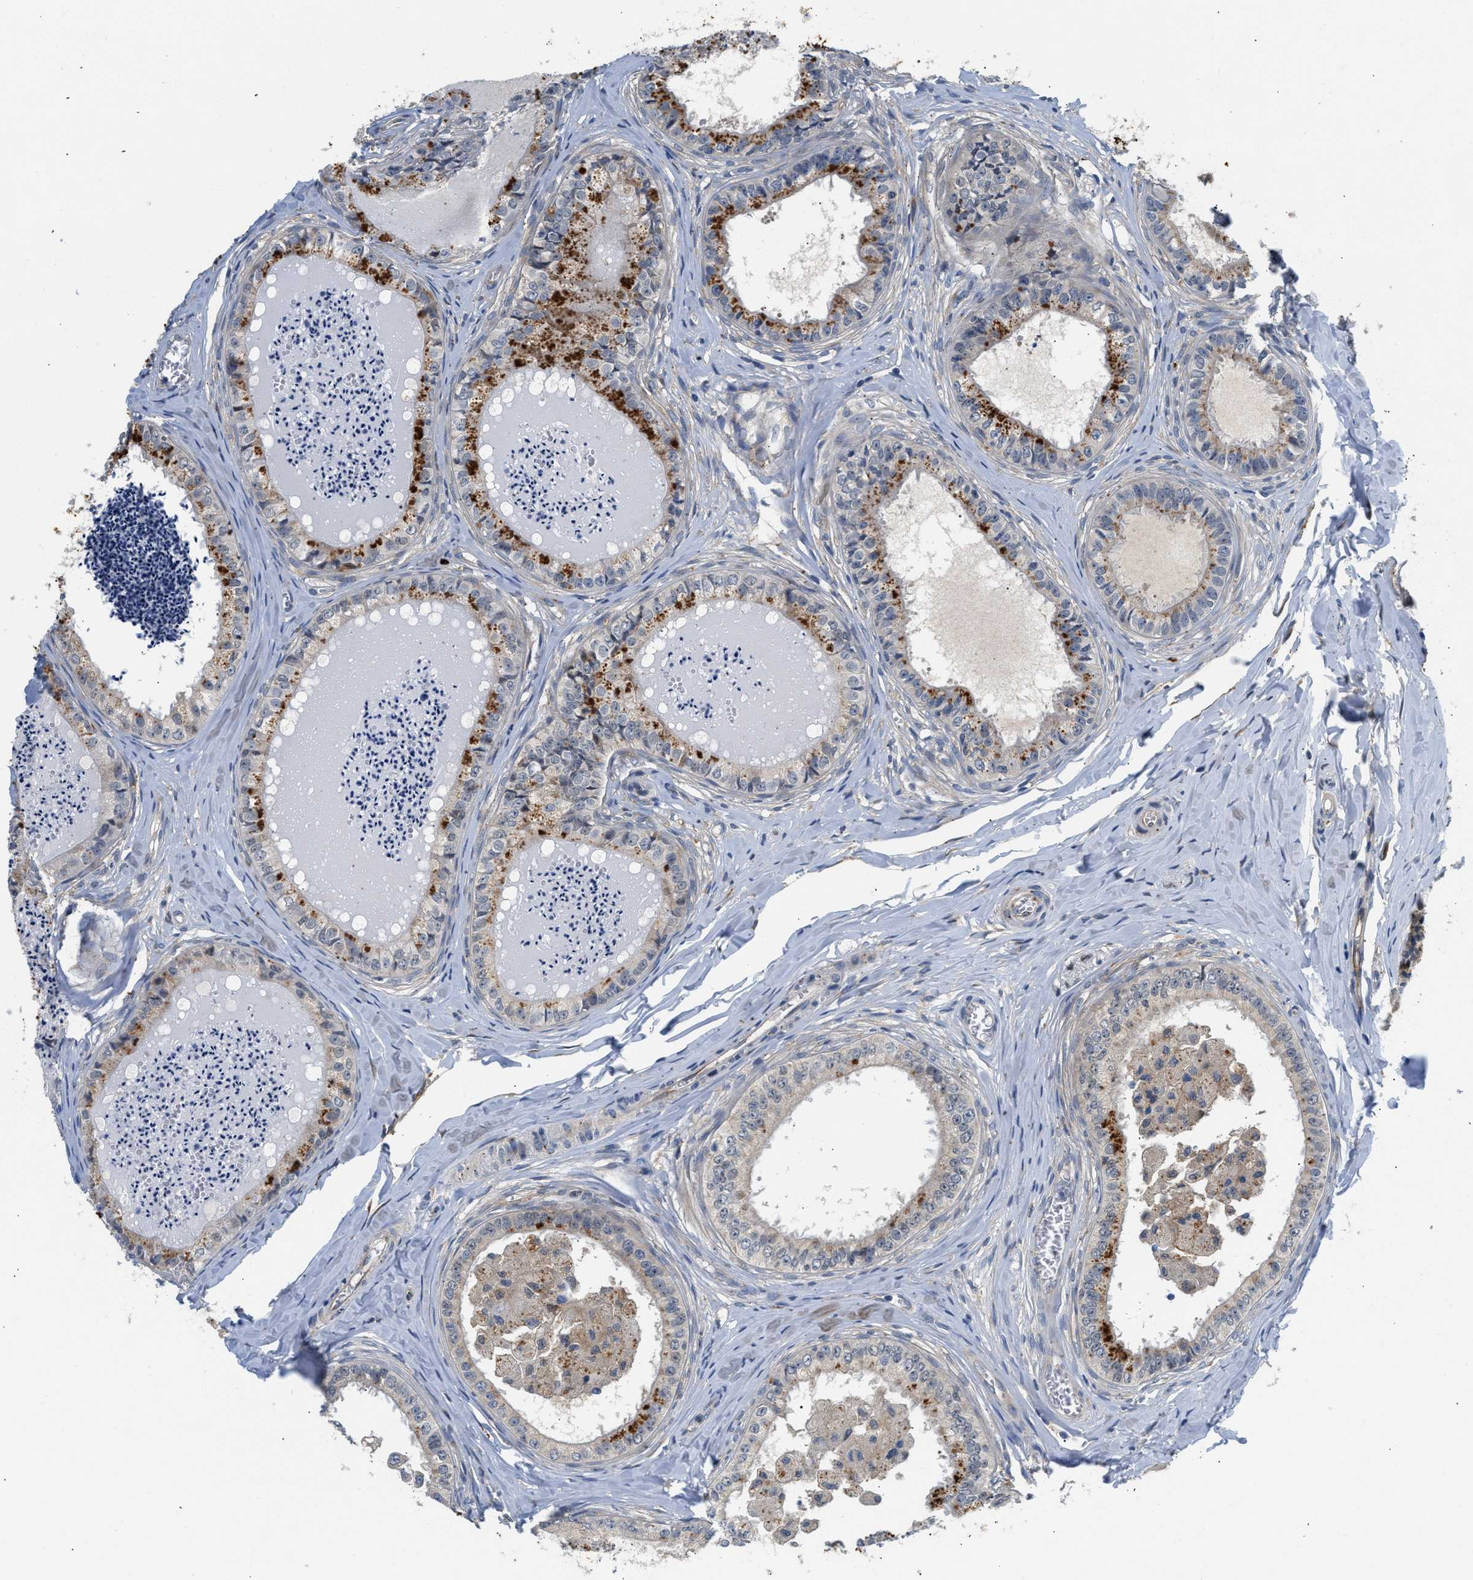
{"staining": {"intensity": "strong", "quantity": "<25%", "location": "cytoplasmic/membranous"}, "tissue": "epididymis", "cell_type": "Glandular cells", "image_type": "normal", "snomed": [{"axis": "morphology", "description": "Normal tissue, NOS"}, {"axis": "topography", "description": "Epididymis"}], "caption": "This photomicrograph exhibits IHC staining of unremarkable epididymis, with medium strong cytoplasmic/membranous positivity in approximately <25% of glandular cells.", "gene": "PPM1L", "patient": {"sex": "male", "age": 31}}